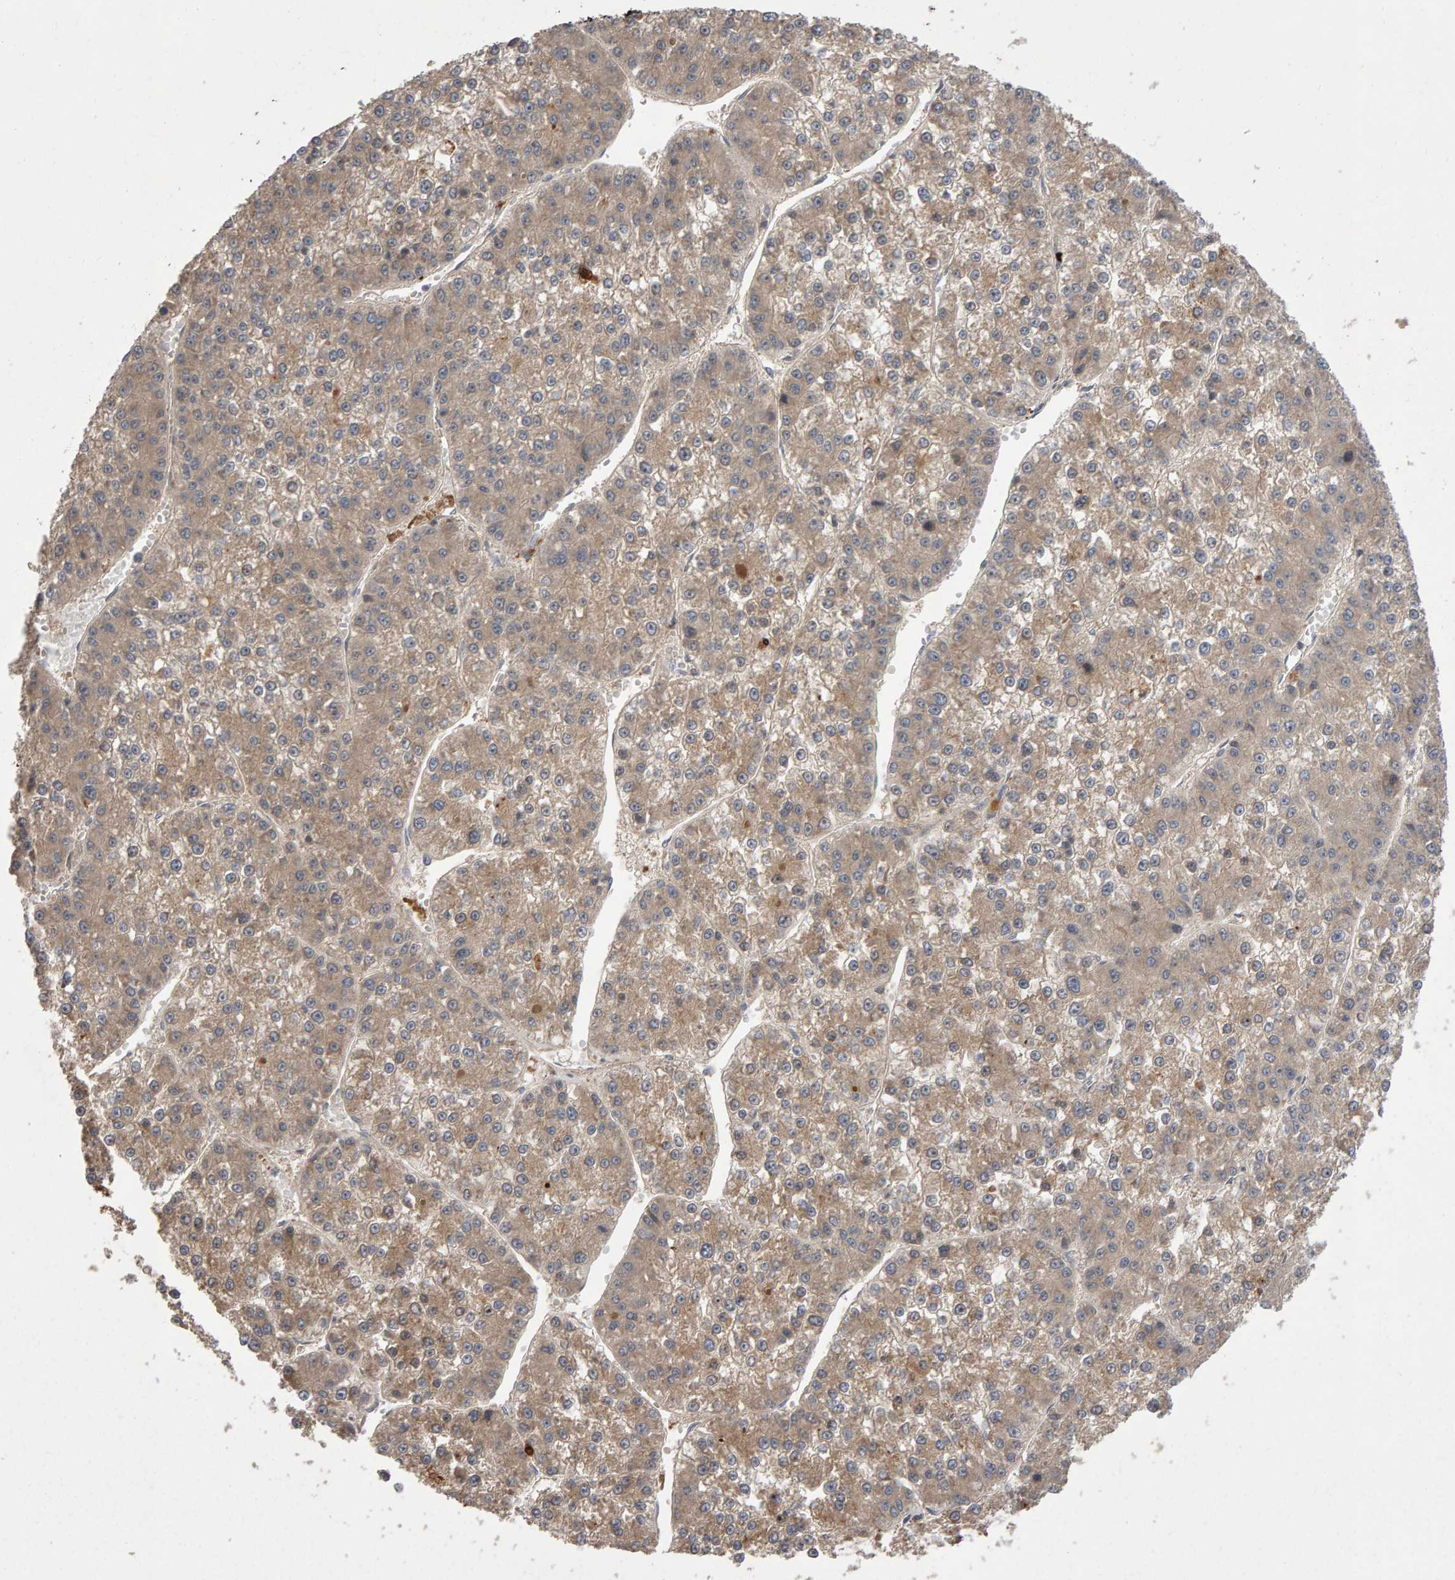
{"staining": {"intensity": "weak", "quantity": ">75%", "location": "cytoplasmic/membranous"}, "tissue": "liver cancer", "cell_type": "Tumor cells", "image_type": "cancer", "snomed": [{"axis": "morphology", "description": "Carcinoma, Hepatocellular, NOS"}, {"axis": "topography", "description": "Liver"}], "caption": "Immunohistochemical staining of liver hepatocellular carcinoma shows low levels of weak cytoplasmic/membranous protein positivity in about >75% of tumor cells.", "gene": "PGS1", "patient": {"sex": "female", "age": 73}}